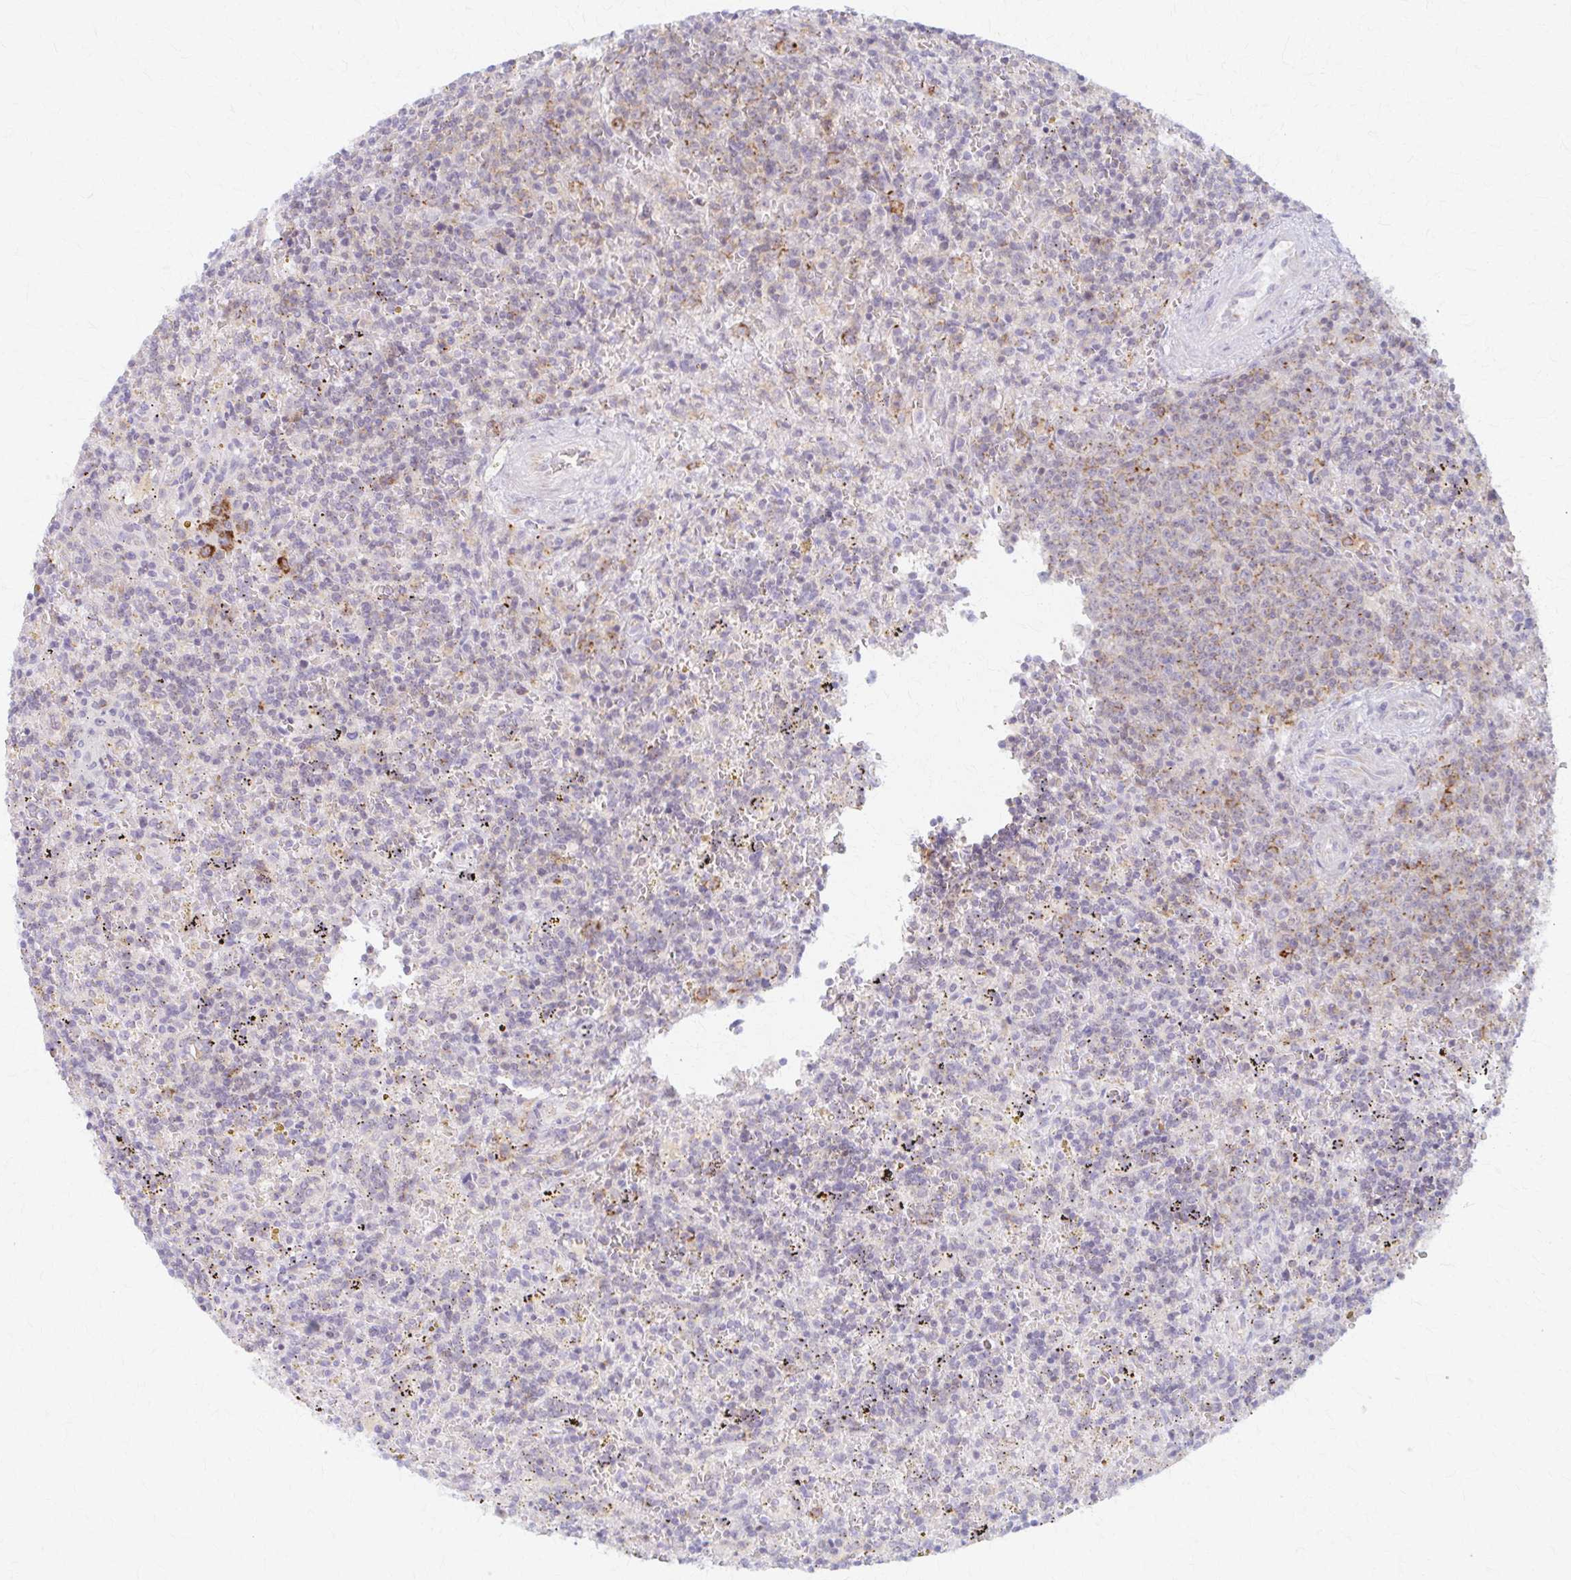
{"staining": {"intensity": "negative", "quantity": "none", "location": "none"}, "tissue": "lymphoma", "cell_type": "Tumor cells", "image_type": "cancer", "snomed": [{"axis": "morphology", "description": "Malignant lymphoma, non-Hodgkin's type, Low grade"}, {"axis": "topography", "description": "Spleen"}], "caption": "Human lymphoma stained for a protein using IHC demonstrates no expression in tumor cells.", "gene": "ARHGAP35", "patient": {"sex": "male", "age": 67}}